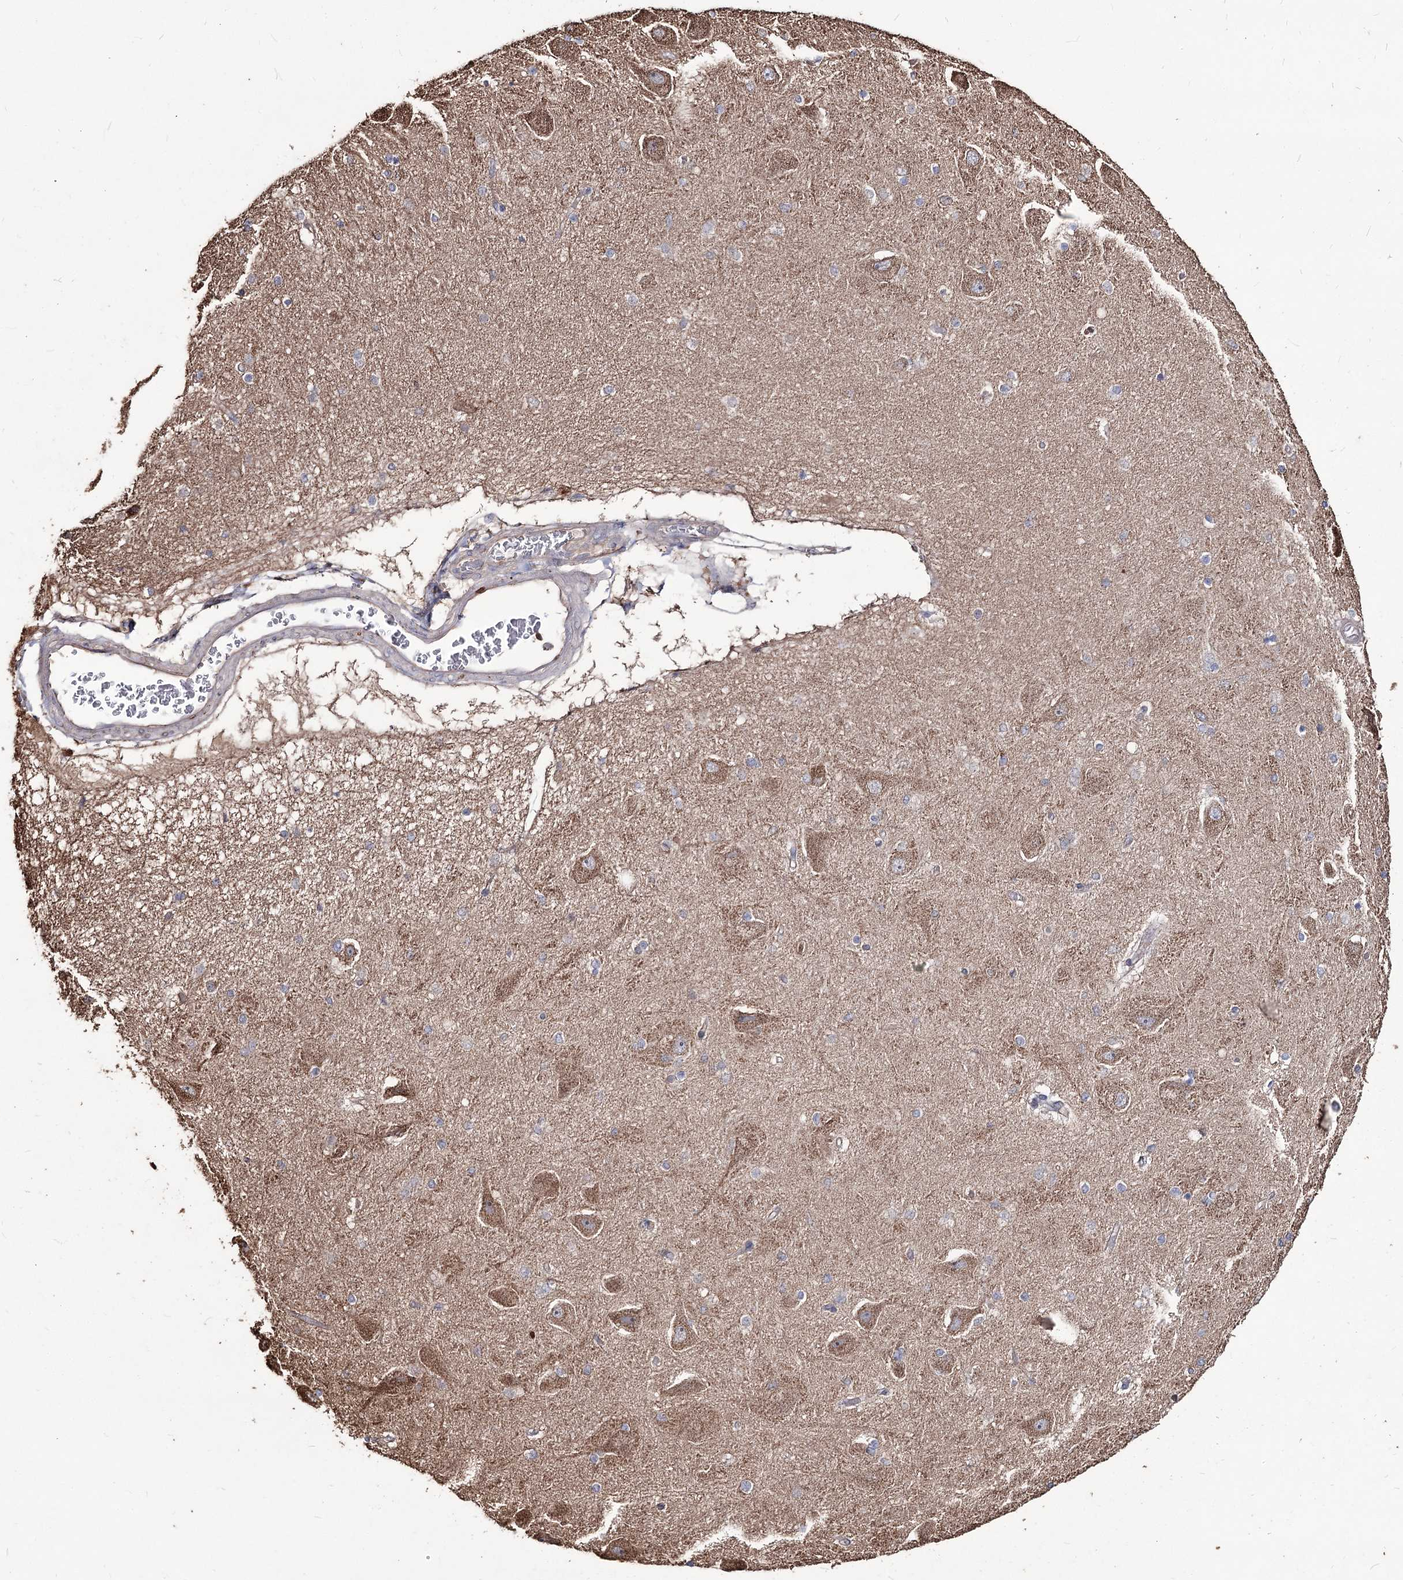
{"staining": {"intensity": "weak", "quantity": "<25%", "location": "cytoplasmic/membranous"}, "tissue": "hippocampus", "cell_type": "Glial cells", "image_type": "normal", "snomed": [{"axis": "morphology", "description": "Normal tissue, NOS"}, {"axis": "topography", "description": "Hippocampus"}], "caption": "DAB immunohistochemical staining of normal human hippocampus shows no significant positivity in glial cells.", "gene": "STK17B", "patient": {"sex": "female", "age": 54}}